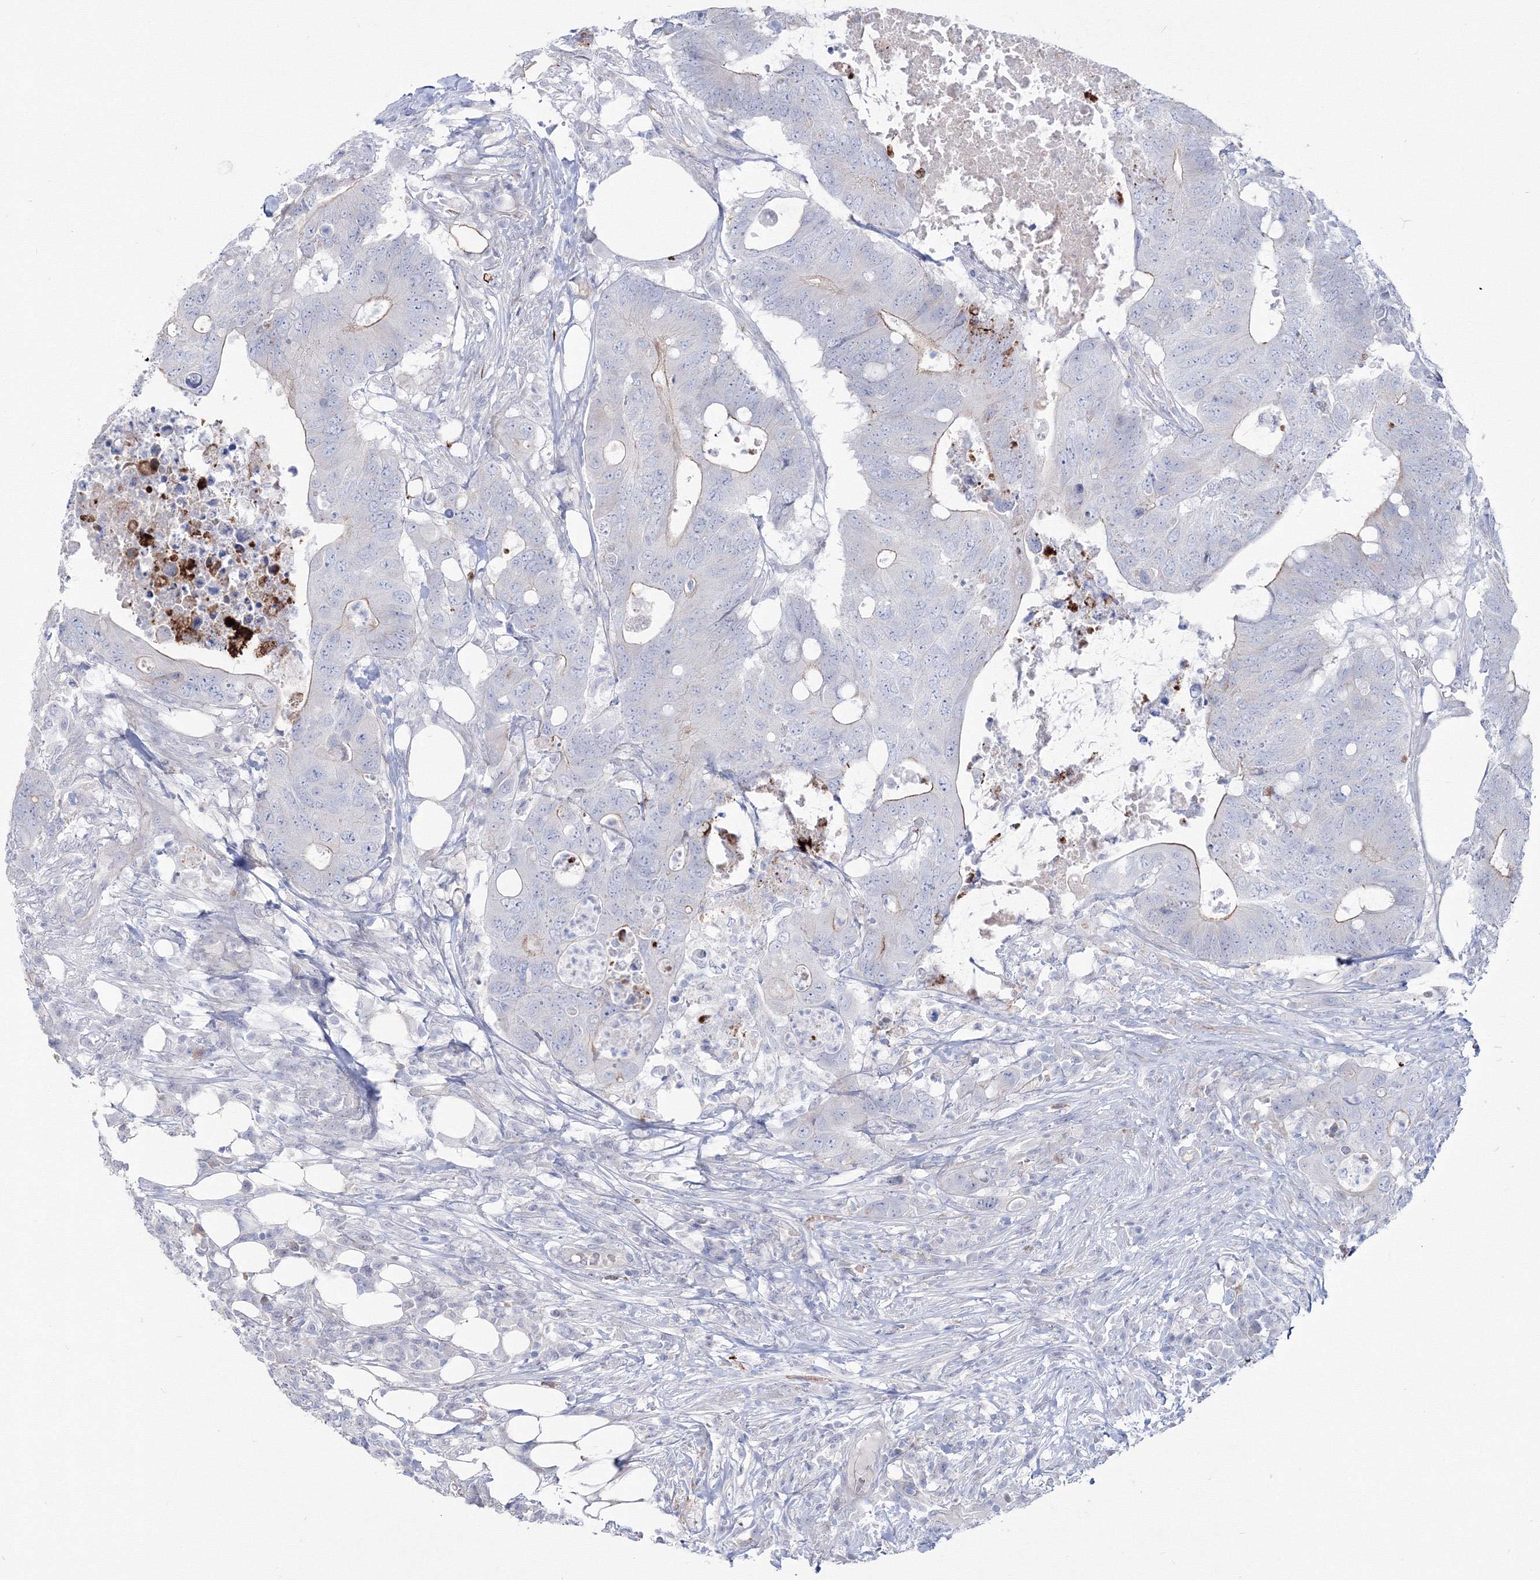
{"staining": {"intensity": "weak", "quantity": "<25%", "location": "cytoplasmic/membranous"}, "tissue": "colorectal cancer", "cell_type": "Tumor cells", "image_type": "cancer", "snomed": [{"axis": "morphology", "description": "Adenocarcinoma, NOS"}, {"axis": "topography", "description": "Colon"}], "caption": "Image shows no protein staining in tumor cells of adenocarcinoma (colorectal) tissue.", "gene": "HYAL2", "patient": {"sex": "male", "age": 71}}